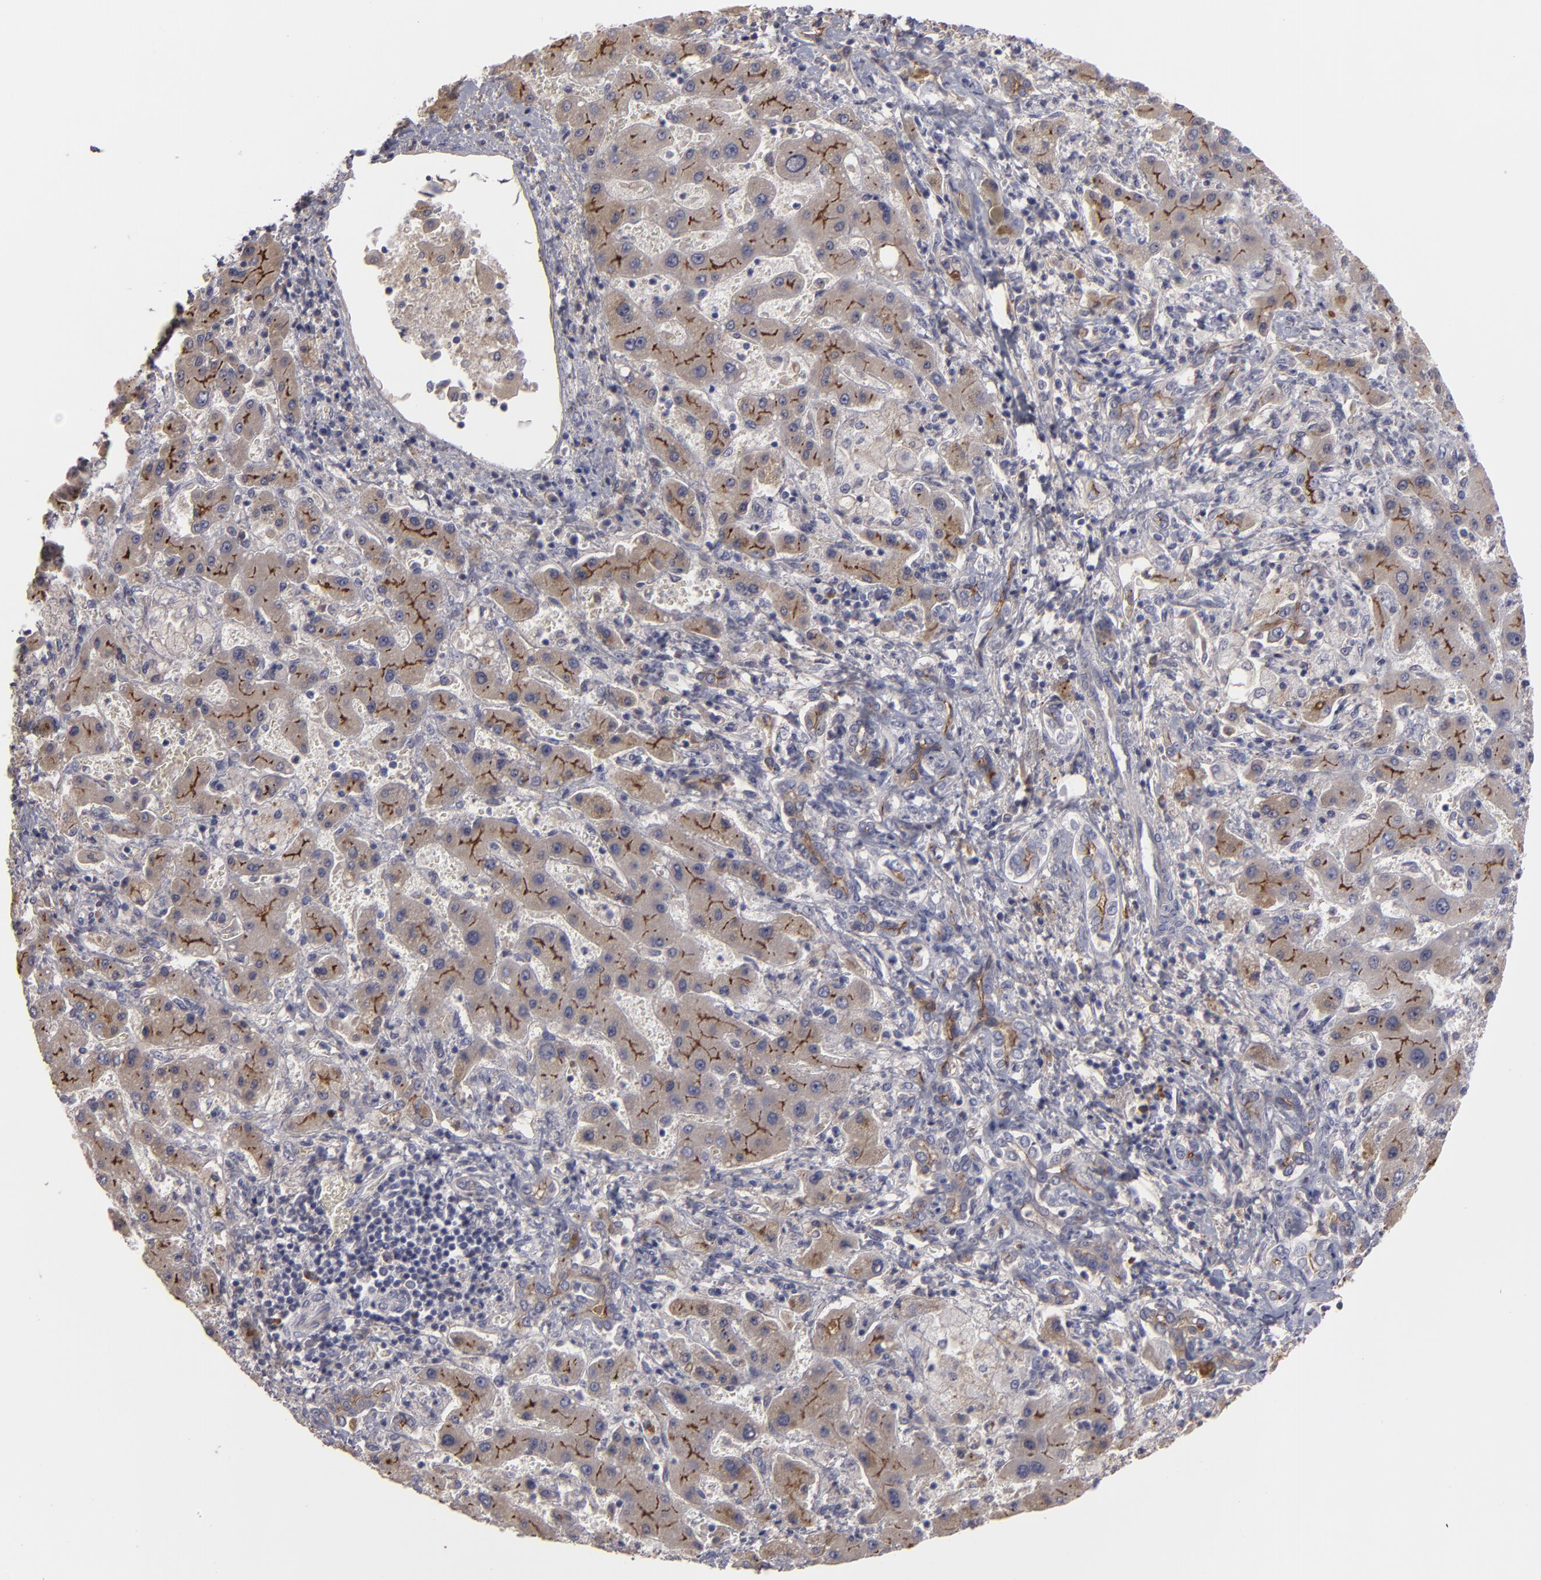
{"staining": {"intensity": "negative", "quantity": "none", "location": "none"}, "tissue": "liver cancer", "cell_type": "Tumor cells", "image_type": "cancer", "snomed": [{"axis": "morphology", "description": "Cholangiocarcinoma"}, {"axis": "topography", "description": "Liver"}], "caption": "This image is of liver cancer (cholangiocarcinoma) stained with immunohistochemistry to label a protein in brown with the nuclei are counter-stained blue. There is no staining in tumor cells.", "gene": "FBLN1", "patient": {"sex": "male", "age": 50}}